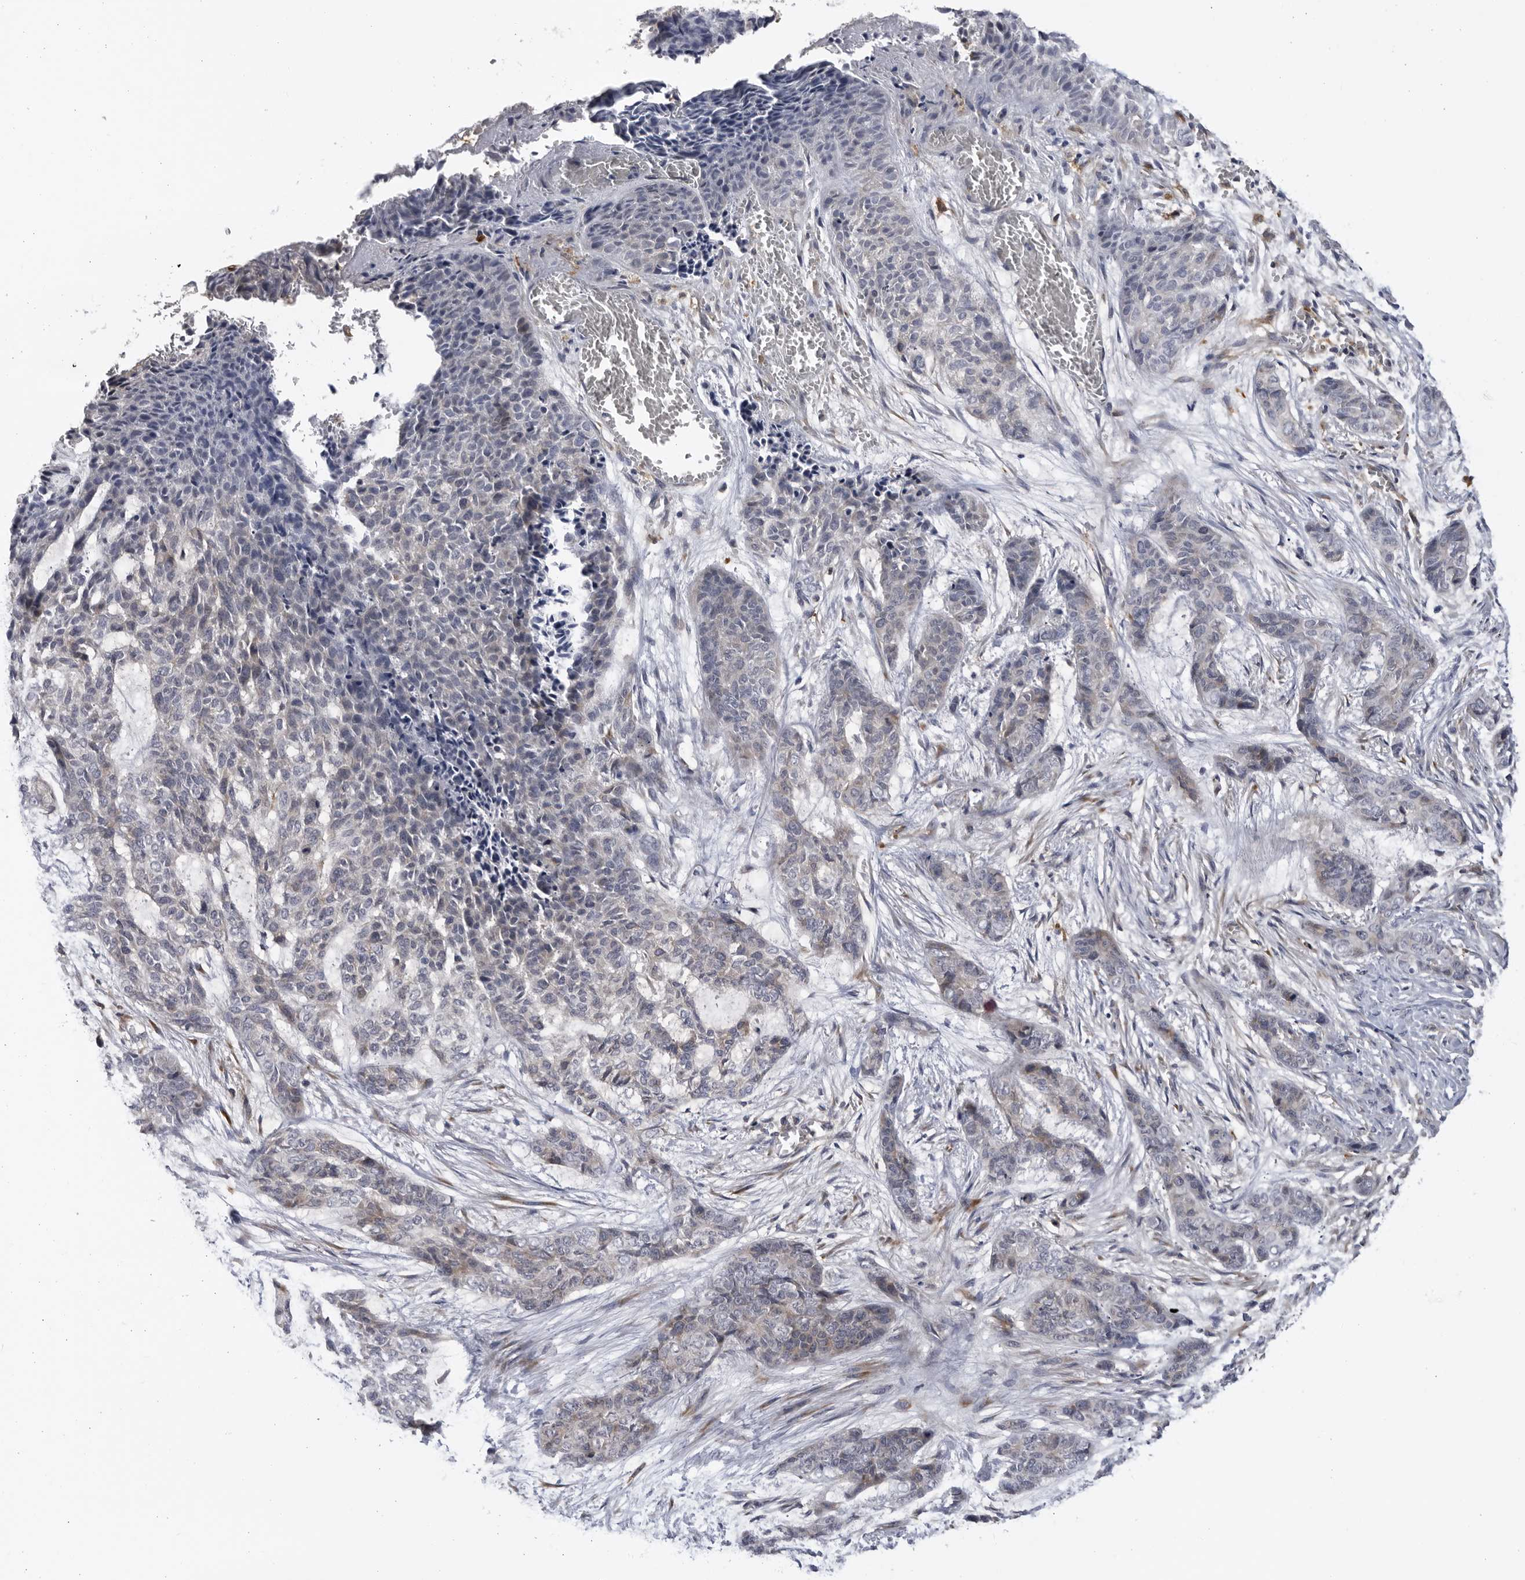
{"staining": {"intensity": "negative", "quantity": "none", "location": "none"}, "tissue": "skin cancer", "cell_type": "Tumor cells", "image_type": "cancer", "snomed": [{"axis": "morphology", "description": "Basal cell carcinoma"}, {"axis": "topography", "description": "Skin"}], "caption": "Tumor cells are negative for protein expression in human basal cell carcinoma (skin).", "gene": "BMP2K", "patient": {"sex": "female", "age": 64}}